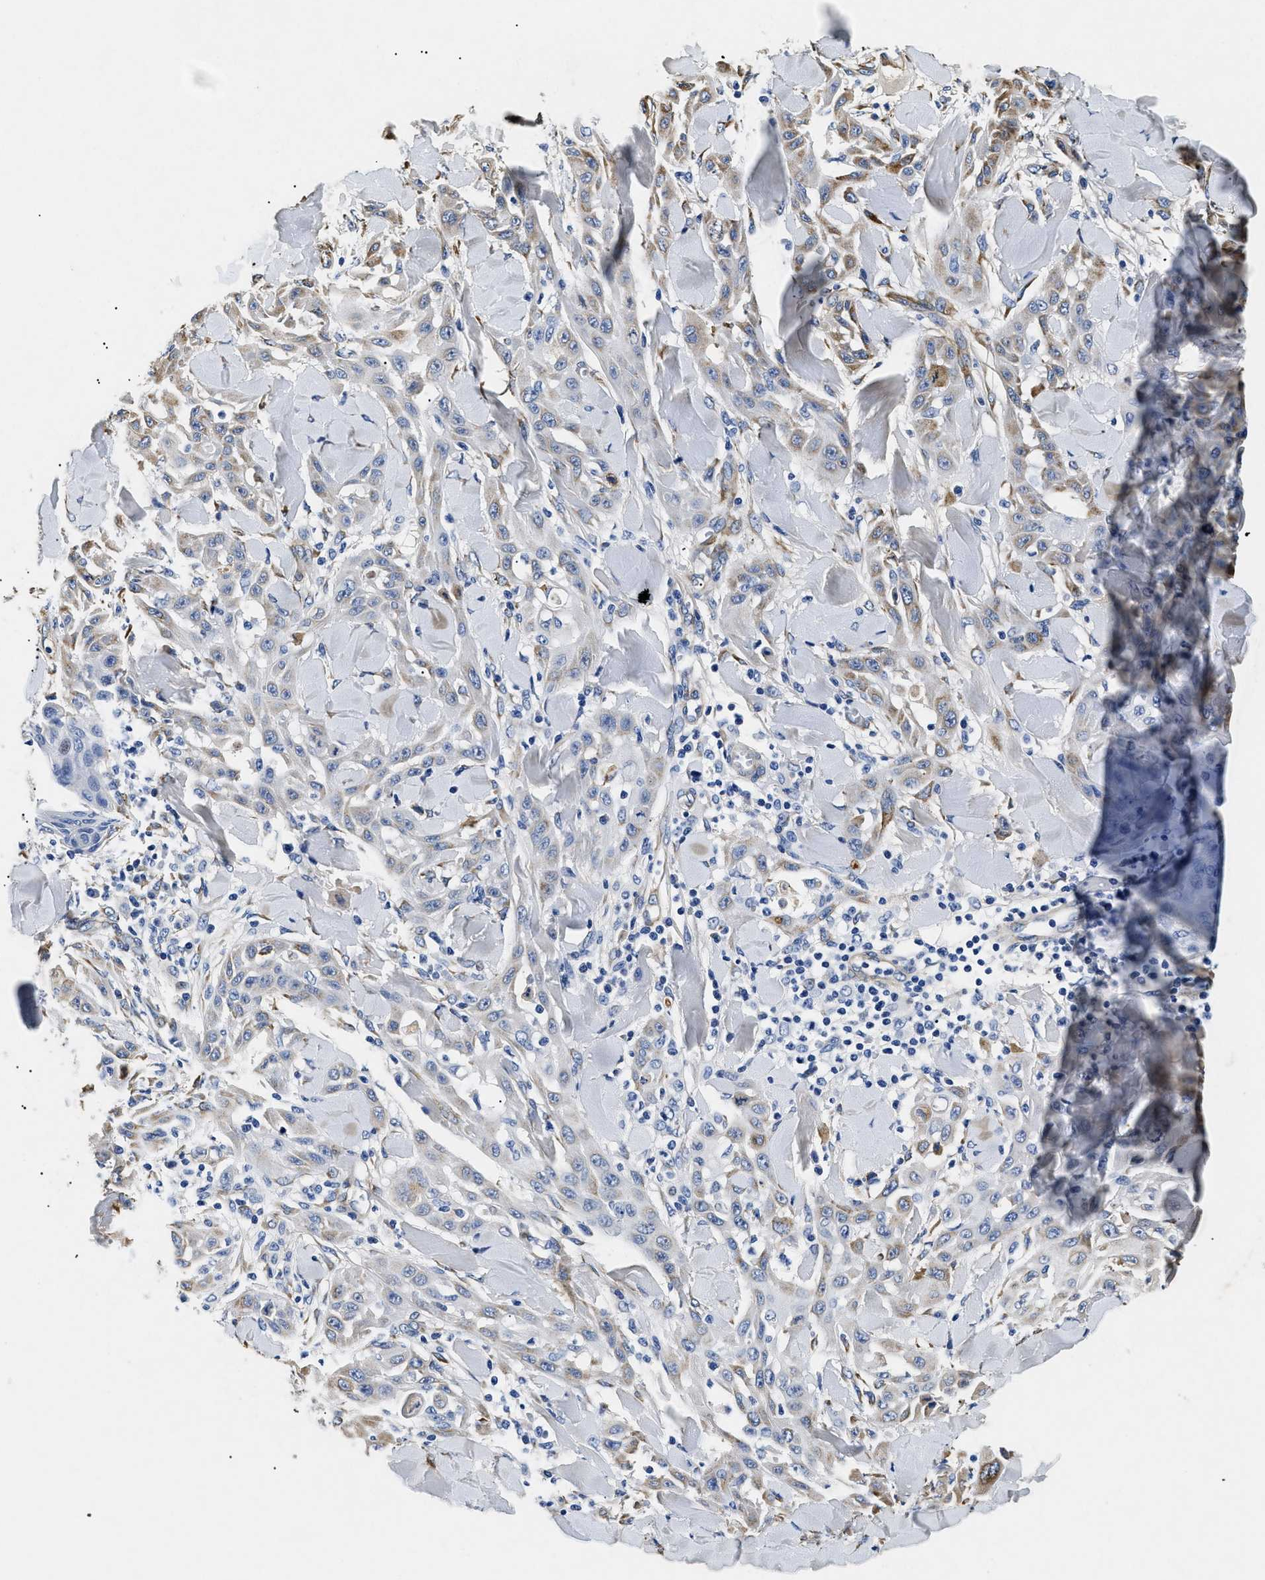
{"staining": {"intensity": "weak", "quantity": "<25%", "location": "cytoplasmic/membranous"}, "tissue": "skin cancer", "cell_type": "Tumor cells", "image_type": "cancer", "snomed": [{"axis": "morphology", "description": "Squamous cell carcinoma, NOS"}, {"axis": "topography", "description": "Skin"}], "caption": "An image of squamous cell carcinoma (skin) stained for a protein reveals no brown staining in tumor cells.", "gene": "LAMA3", "patient": {"sex": "male", "age": 24}}